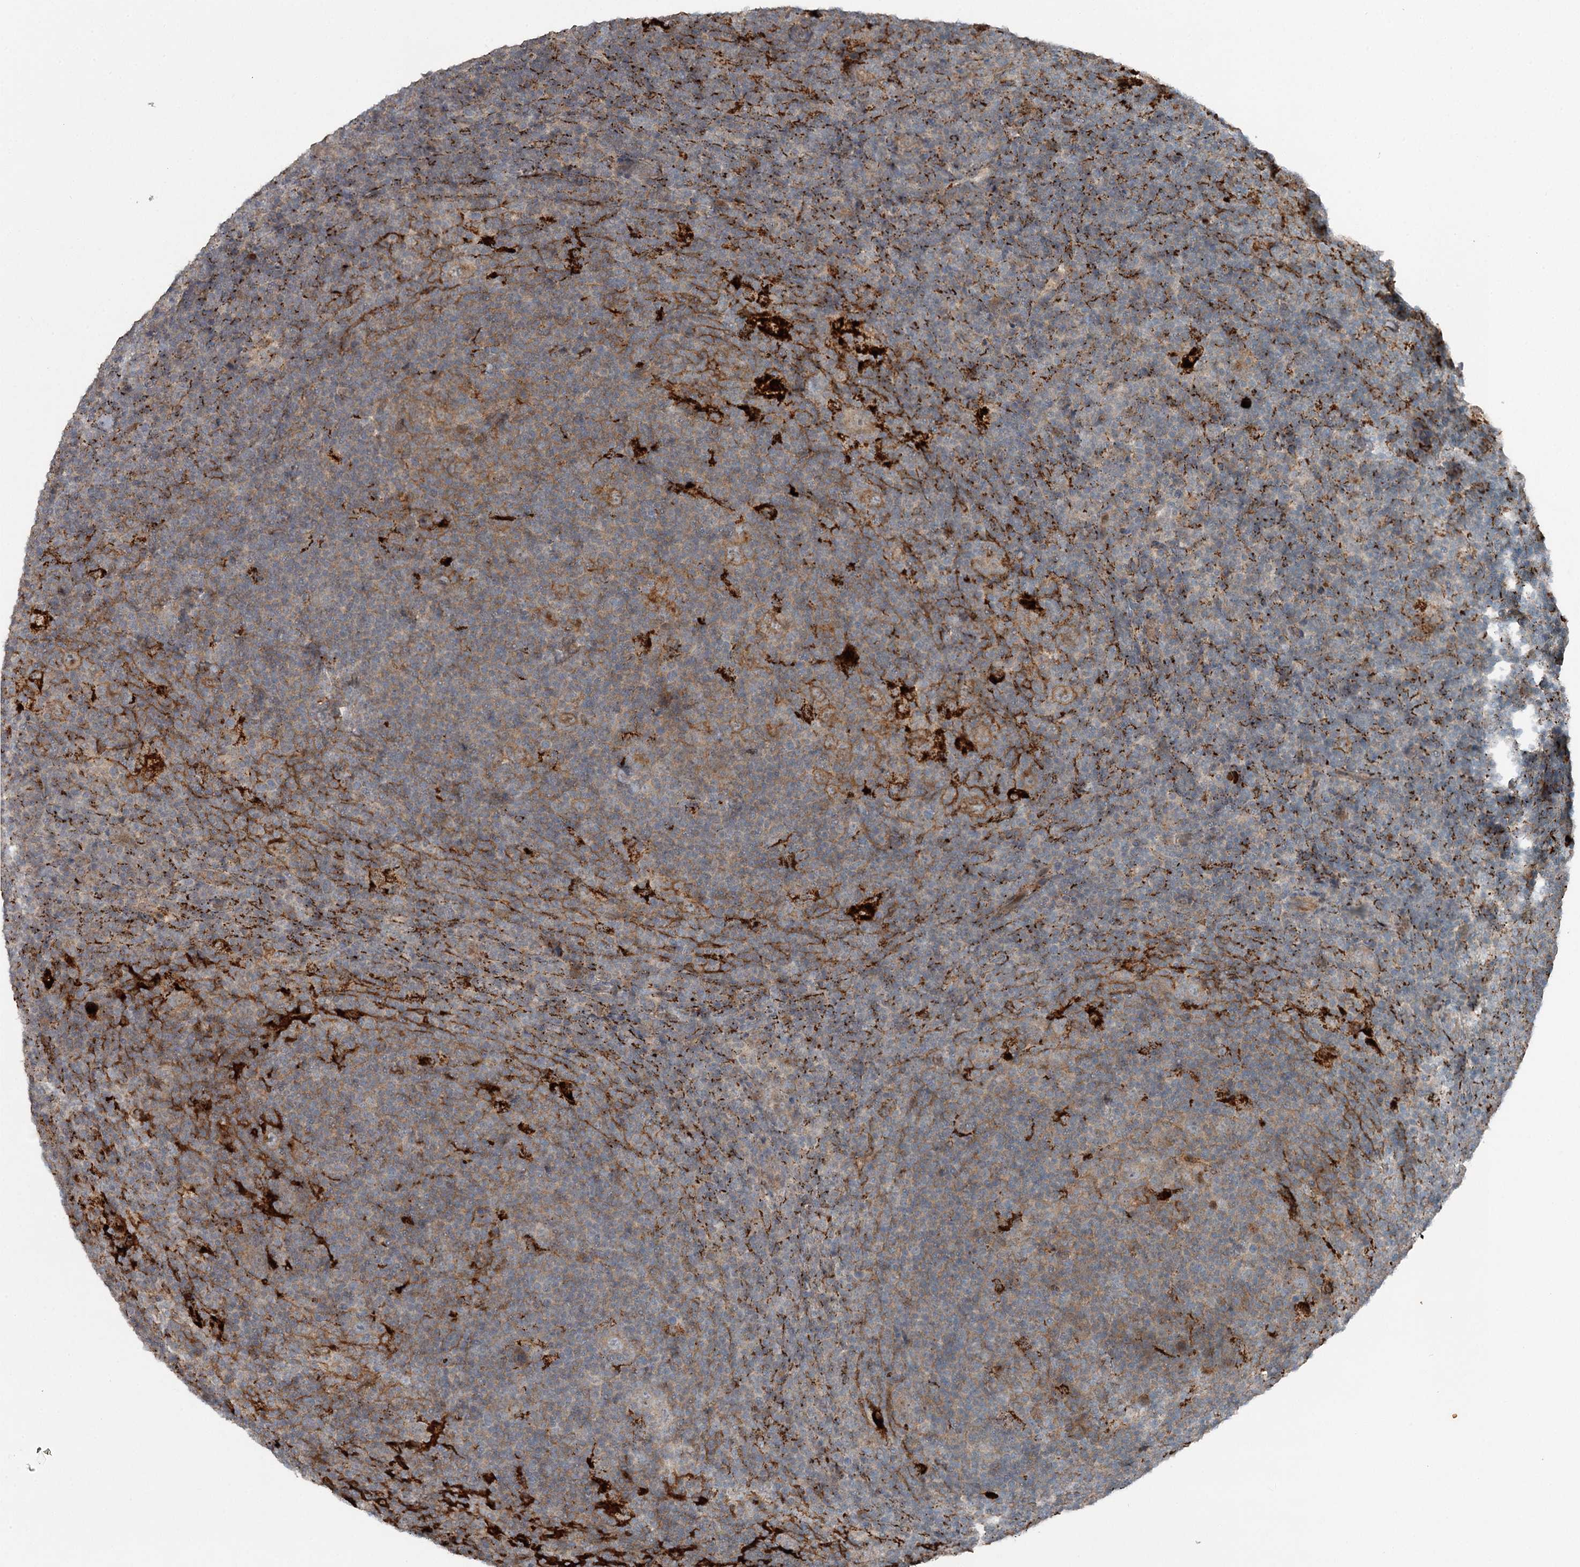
{"staining": {"intensity": "moderate", "quantity": "25%-75%", "location": "cytoplasmic/membranous"}, "tissue": "lymphoma", "cell_type": "Tumor cells", "image_type": "cancer", "snomed": [{"axis": "morphology", "description": "Hodgkin's disease, NOS"}, {"axis": "topography", "description": "Lymph node"}], "caption": "Human Hodgkin's disease stained with a brown dye exhibits moderate cytoplasmic/membranous positive expression in about 25%-75% of tumor cells.", "gene": "SLC39A8", "patient": {"sex": "female", "age": 57}}